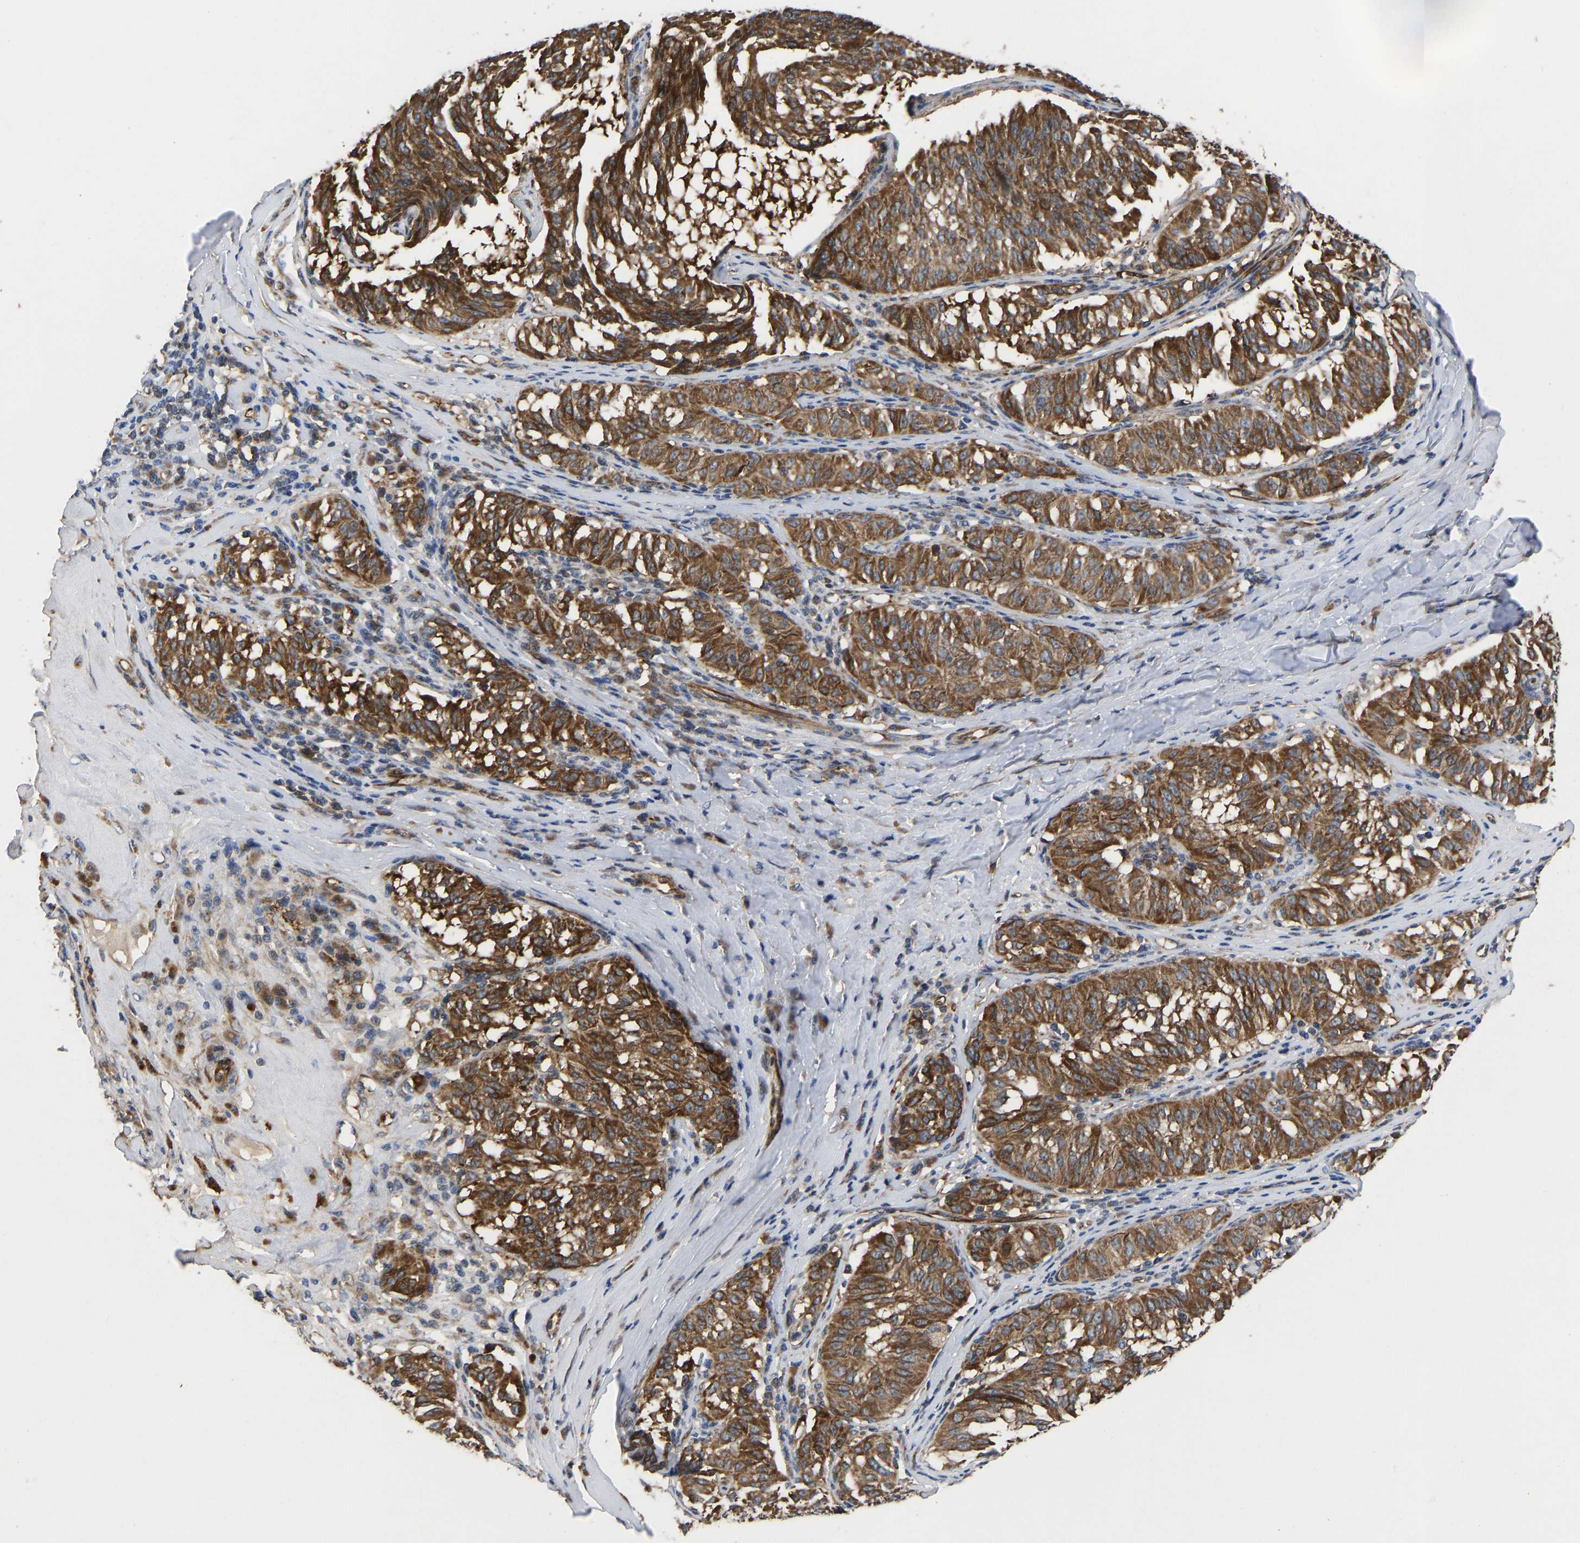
{"staining": {"intensity": "strong", "quantity": ">75%", "location": "cytoplasmic/membranous"}, "tissue": "melanoma", "cell_type": "Tumor cells", "image_type": "cancer", "snomed": [{"axis": "morphology", "description": "Malignant melanoma, NOS"}, {"axis": "topography", "description": "Skin"}], "caption": "Melanoma was stained to show a protein in brown. There is high levels of strong cytoplasmic/membranous staining in about >75% of tumor cells.", "gene": "FRRS1", "patient": {"sex": "female", "age": 72}}